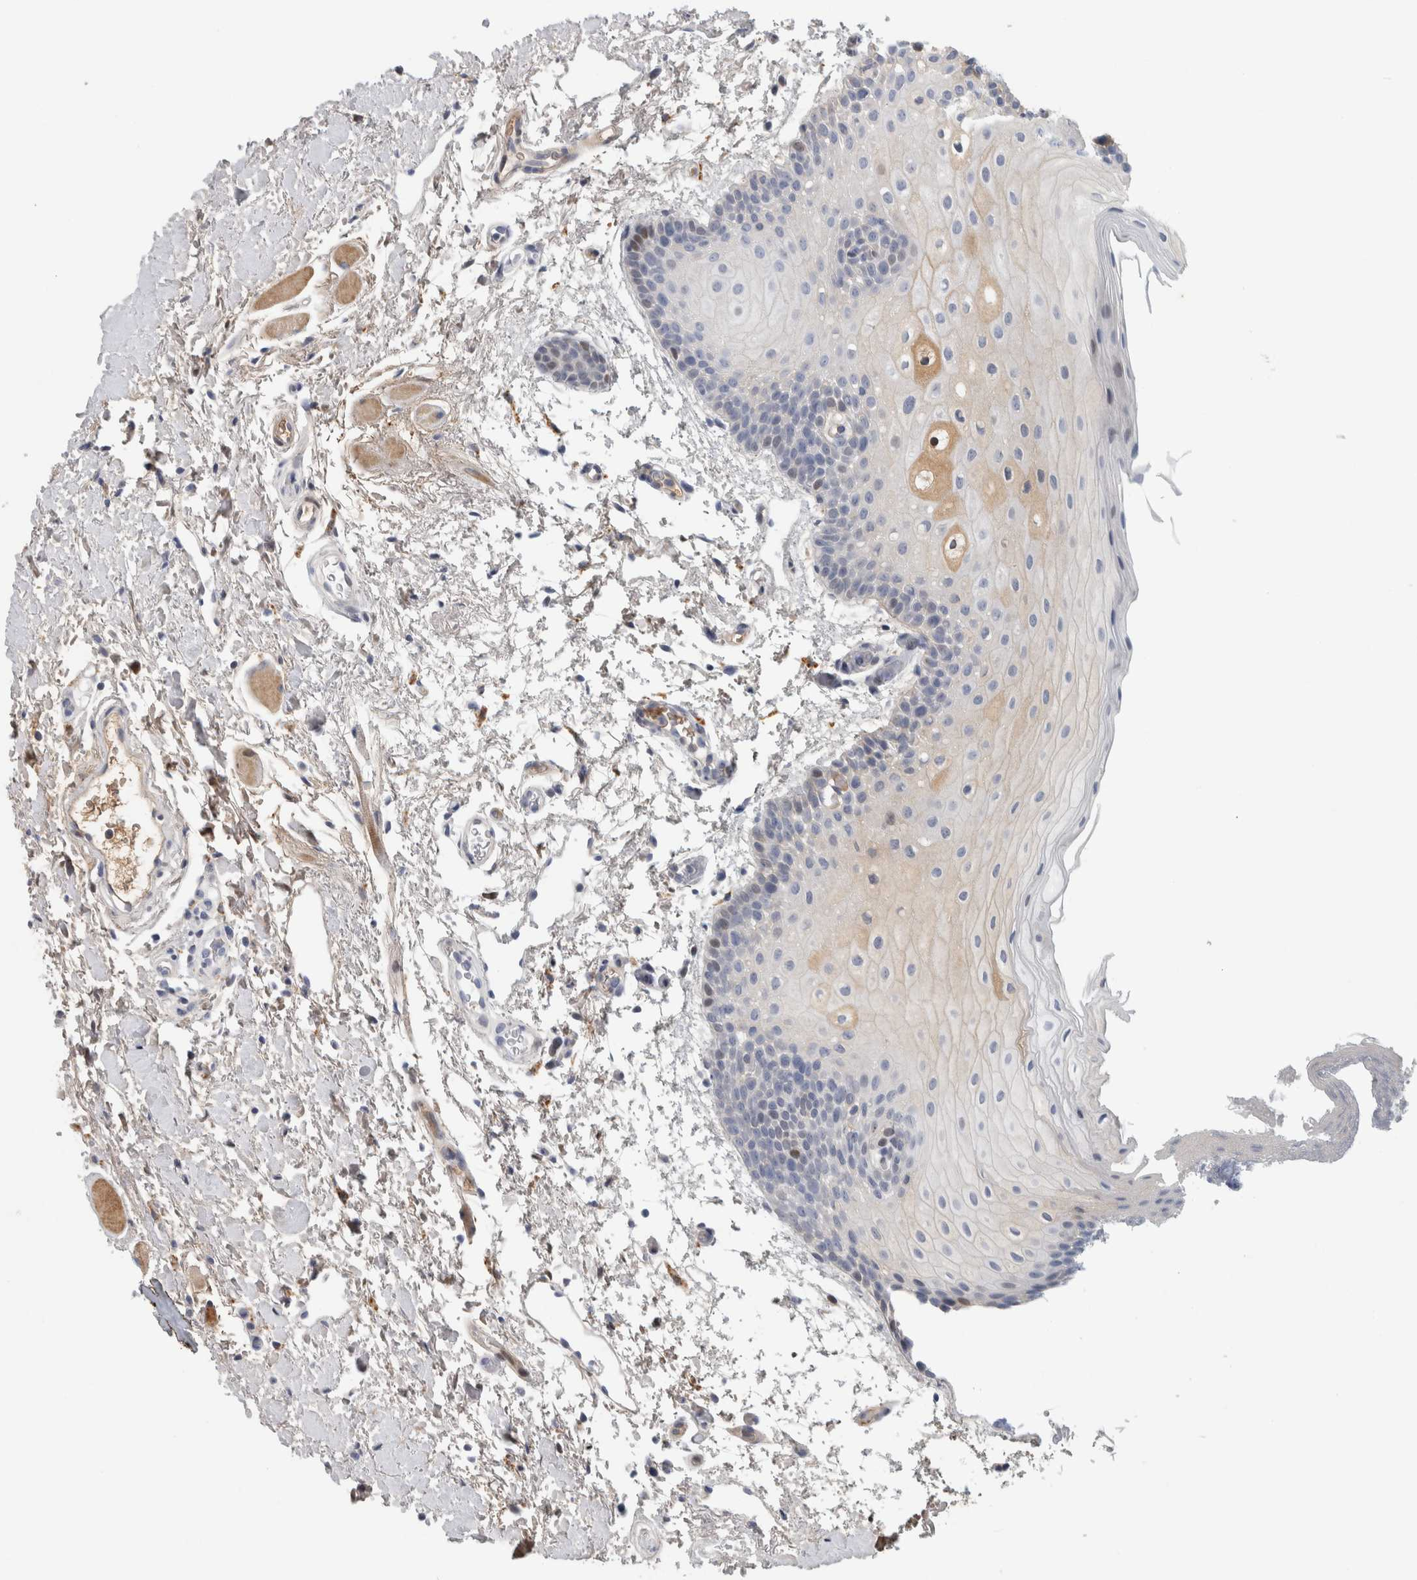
{"staining": {"intensity": "weak", "quantity": "<25%", "location": "cytoplasmic/membranous"}, "tissue": "oral mucosa", "cell_type": "Squamous epithelial cells", "image_type": "normal", "snomed": [{"axis": "morphology", "description": "Normal tissue, NOS"}, {"axis": "topography", "description": "Oral tissue"}], "caption": "The image exhibits no significant expression in squamous epithelial cells of oral mucosa.", "gene": "RBM48", "patient": {"sex": "male", "age": 62}}